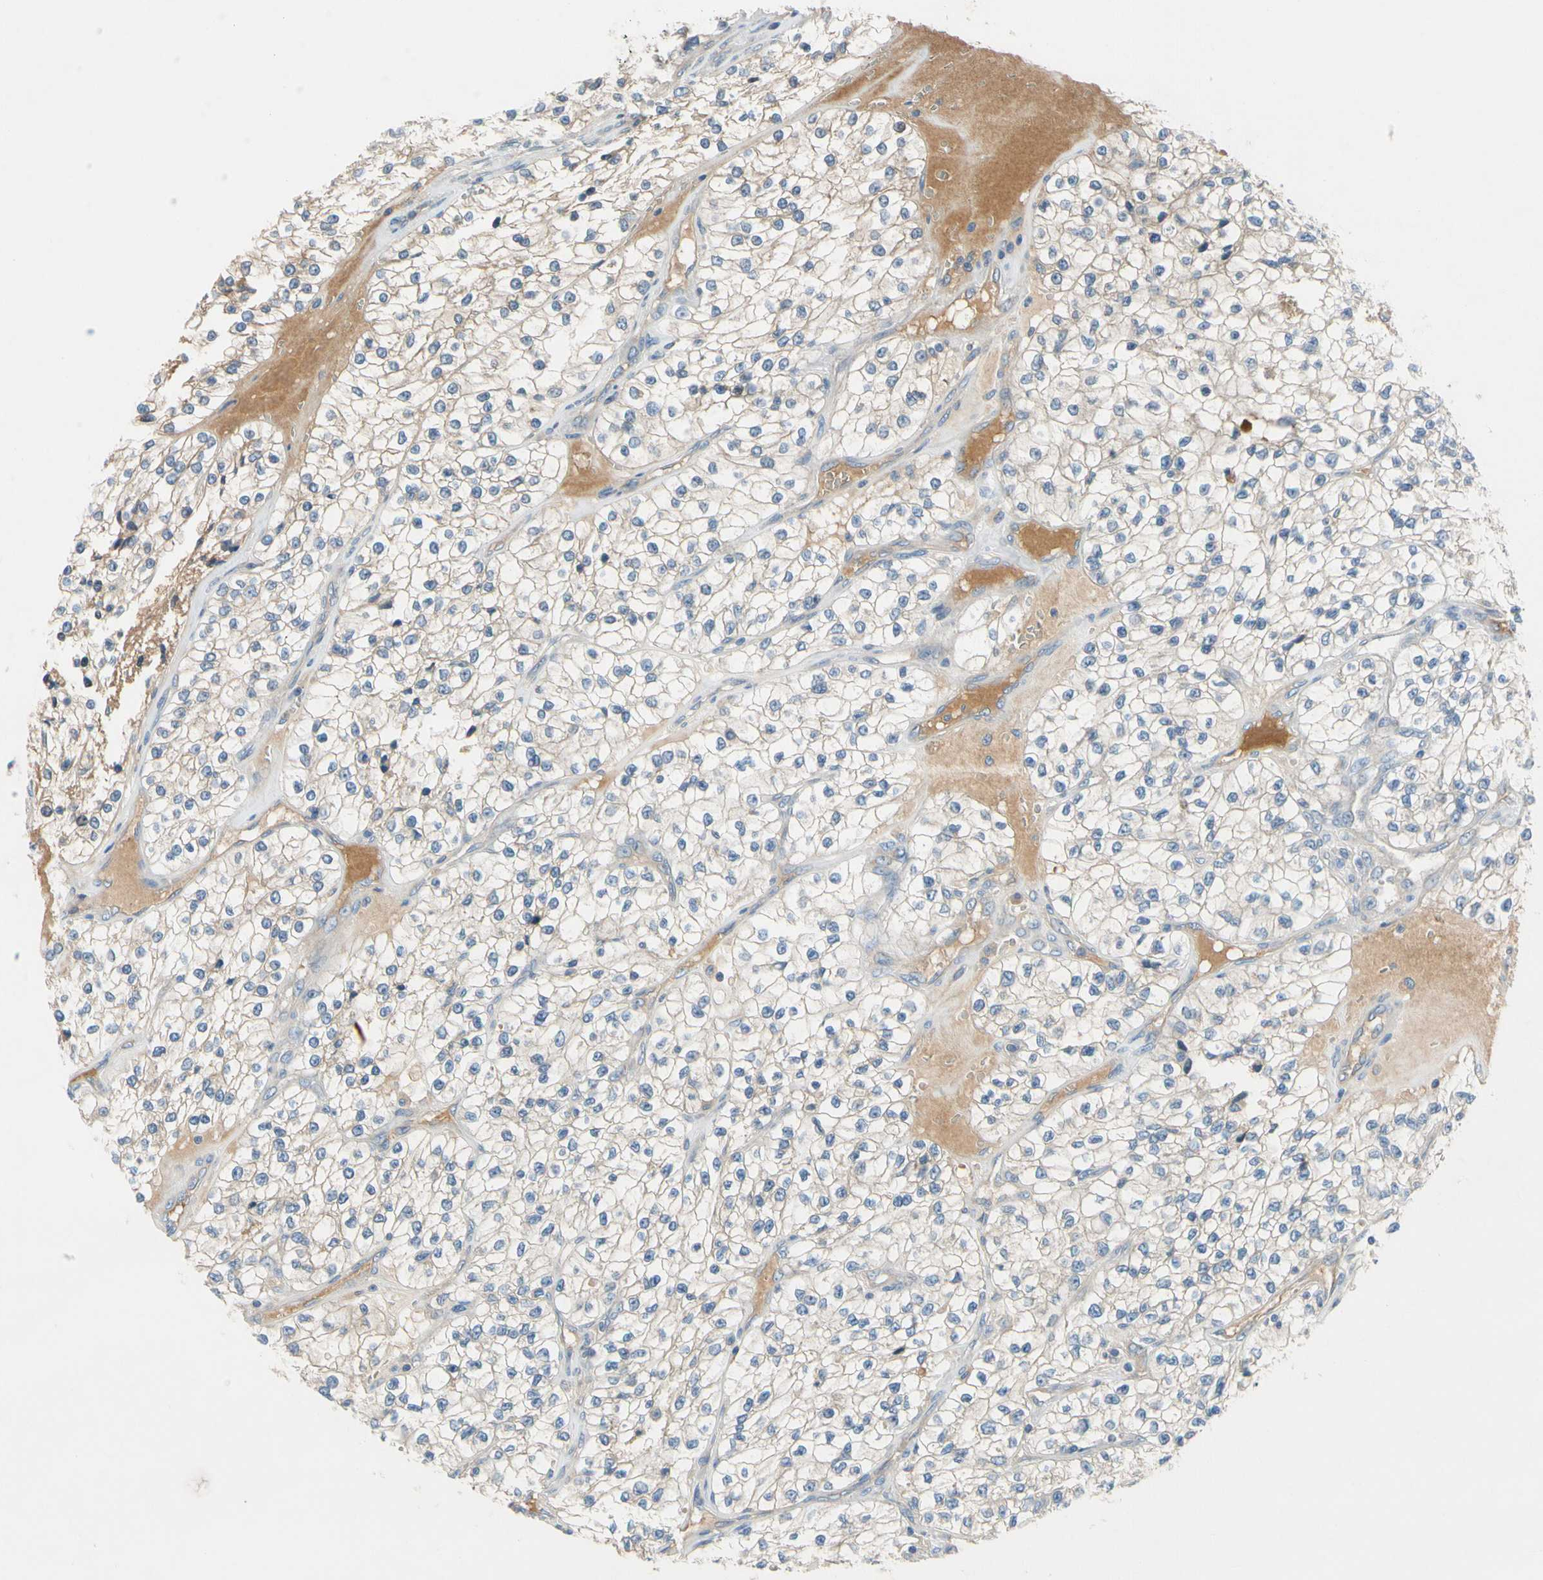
{"staining": {"intensity": "weak", "quantity": "25%-75%", "location": "cytoplasmic/membranous"}, "tissue": "renal cancer", "cell_type": "Tumor cells", "image_type": "cancer", "snomed": [{"axis": "morphology", "description": "Adenocarcinoma, NOS"}, {"axis": "topography", "description": "Kidney"}], "caption": "Tumor cells exhibit weak cytoplasmic/membranous staining in approximately 25%-75% of cells in adenocarcinoma (renal). Immunohistochemistry (ihc) stains the protein in brown and the nuclei are stained blue.", "gene": "CNDP1", "patient": {"sex": "female", "age": 57}}